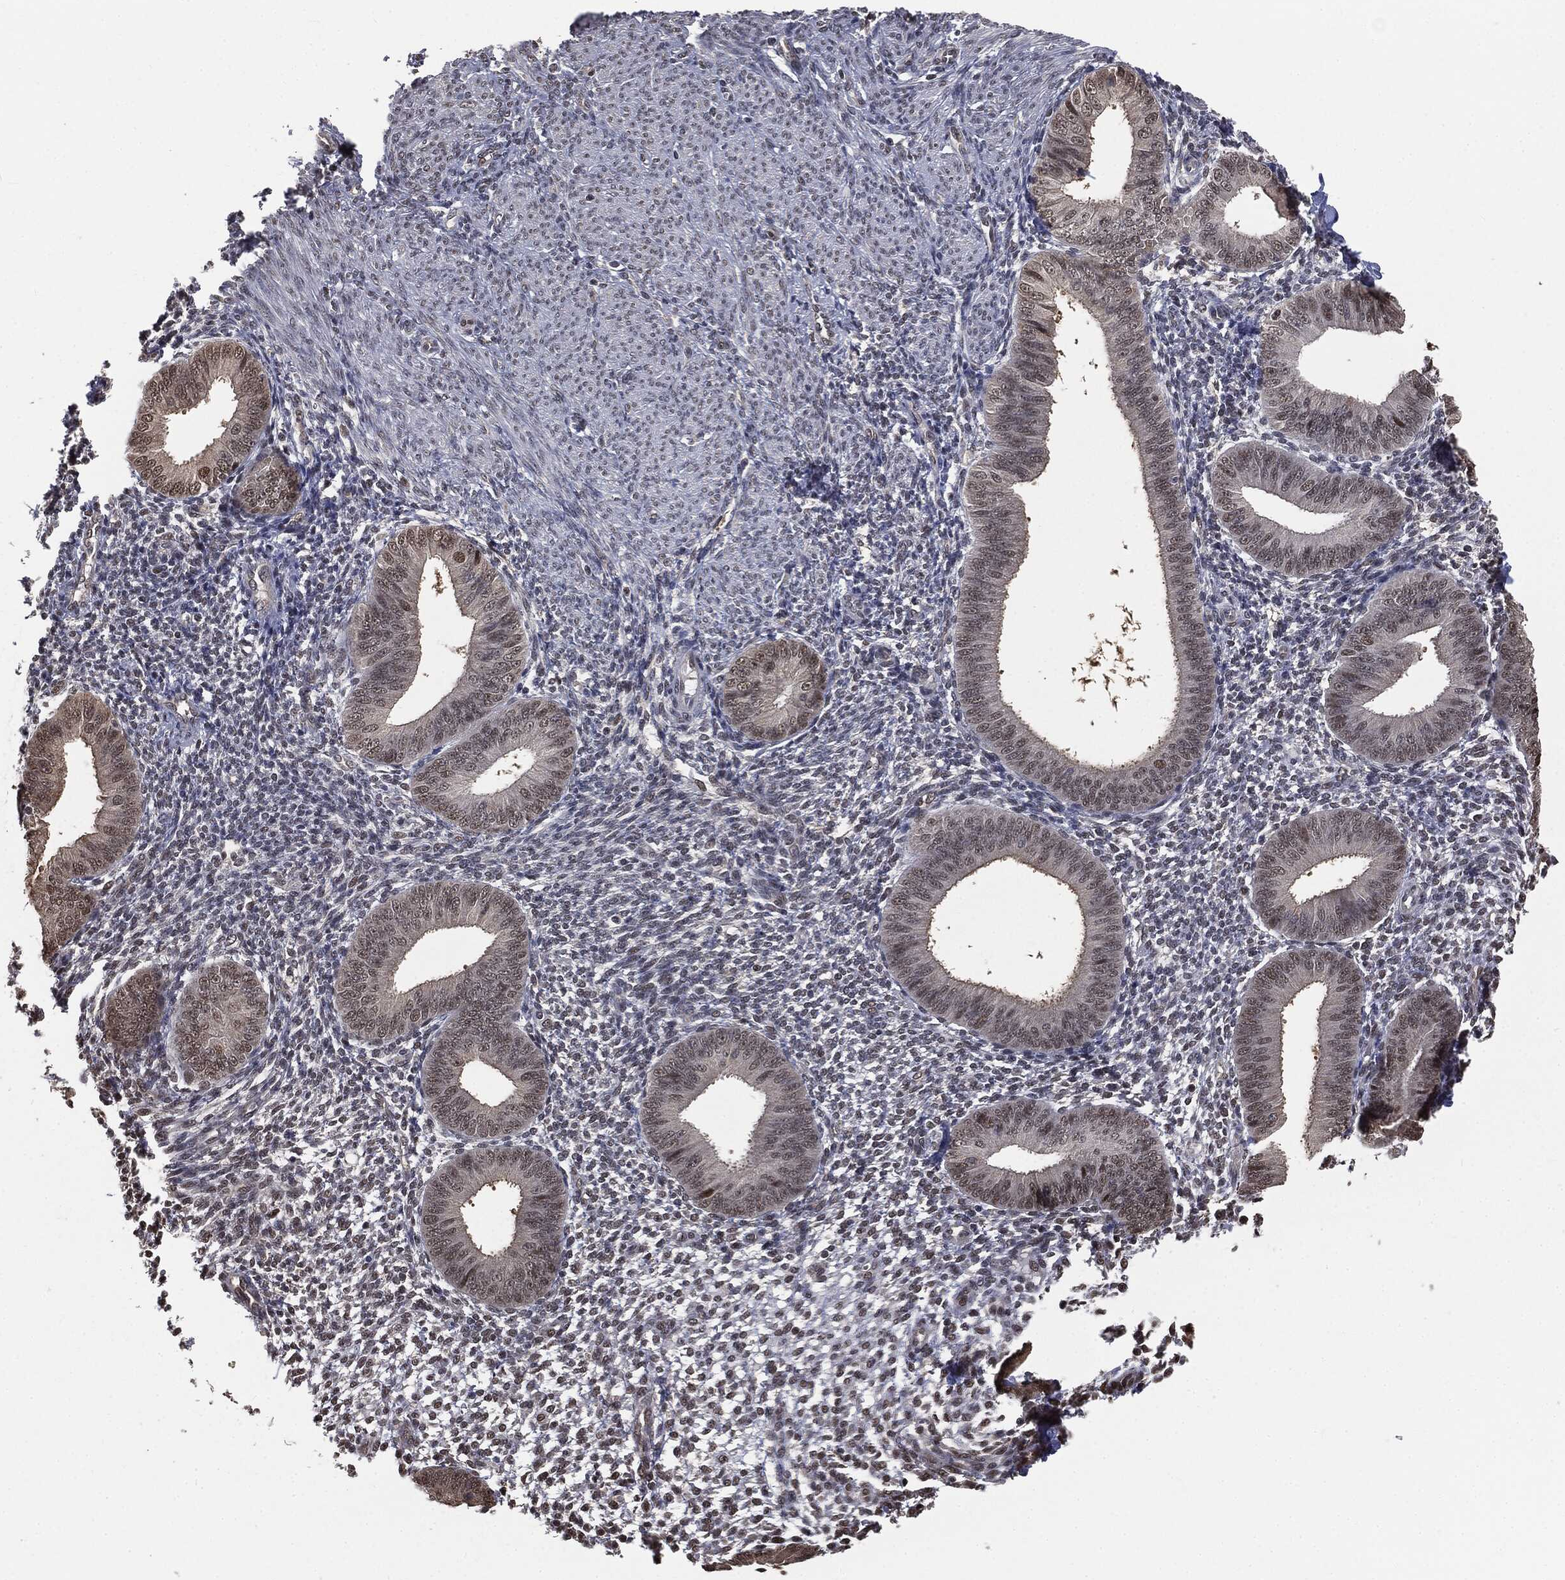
{"staining": {"intensity": "weak", "quantity": "25%-75%", "location": "nuclear"}, "tissue": "endometrium", "cell_type": "Cells in endometrial stroma", "image_type": "normal", "snomed": [{"axis": "morphology", "description": "Normal tissue, NOS"}, {"axis": "topography", "description": "Endometrium"}], "caption": "Brown immunohistochemical staining in unremarkable endometrium exhibits weak nuclear expression in about 25%-75% of cells in endometrial stroma.", "gene": "SHLD2", "patient": {"sex": "female", "age": 39}}